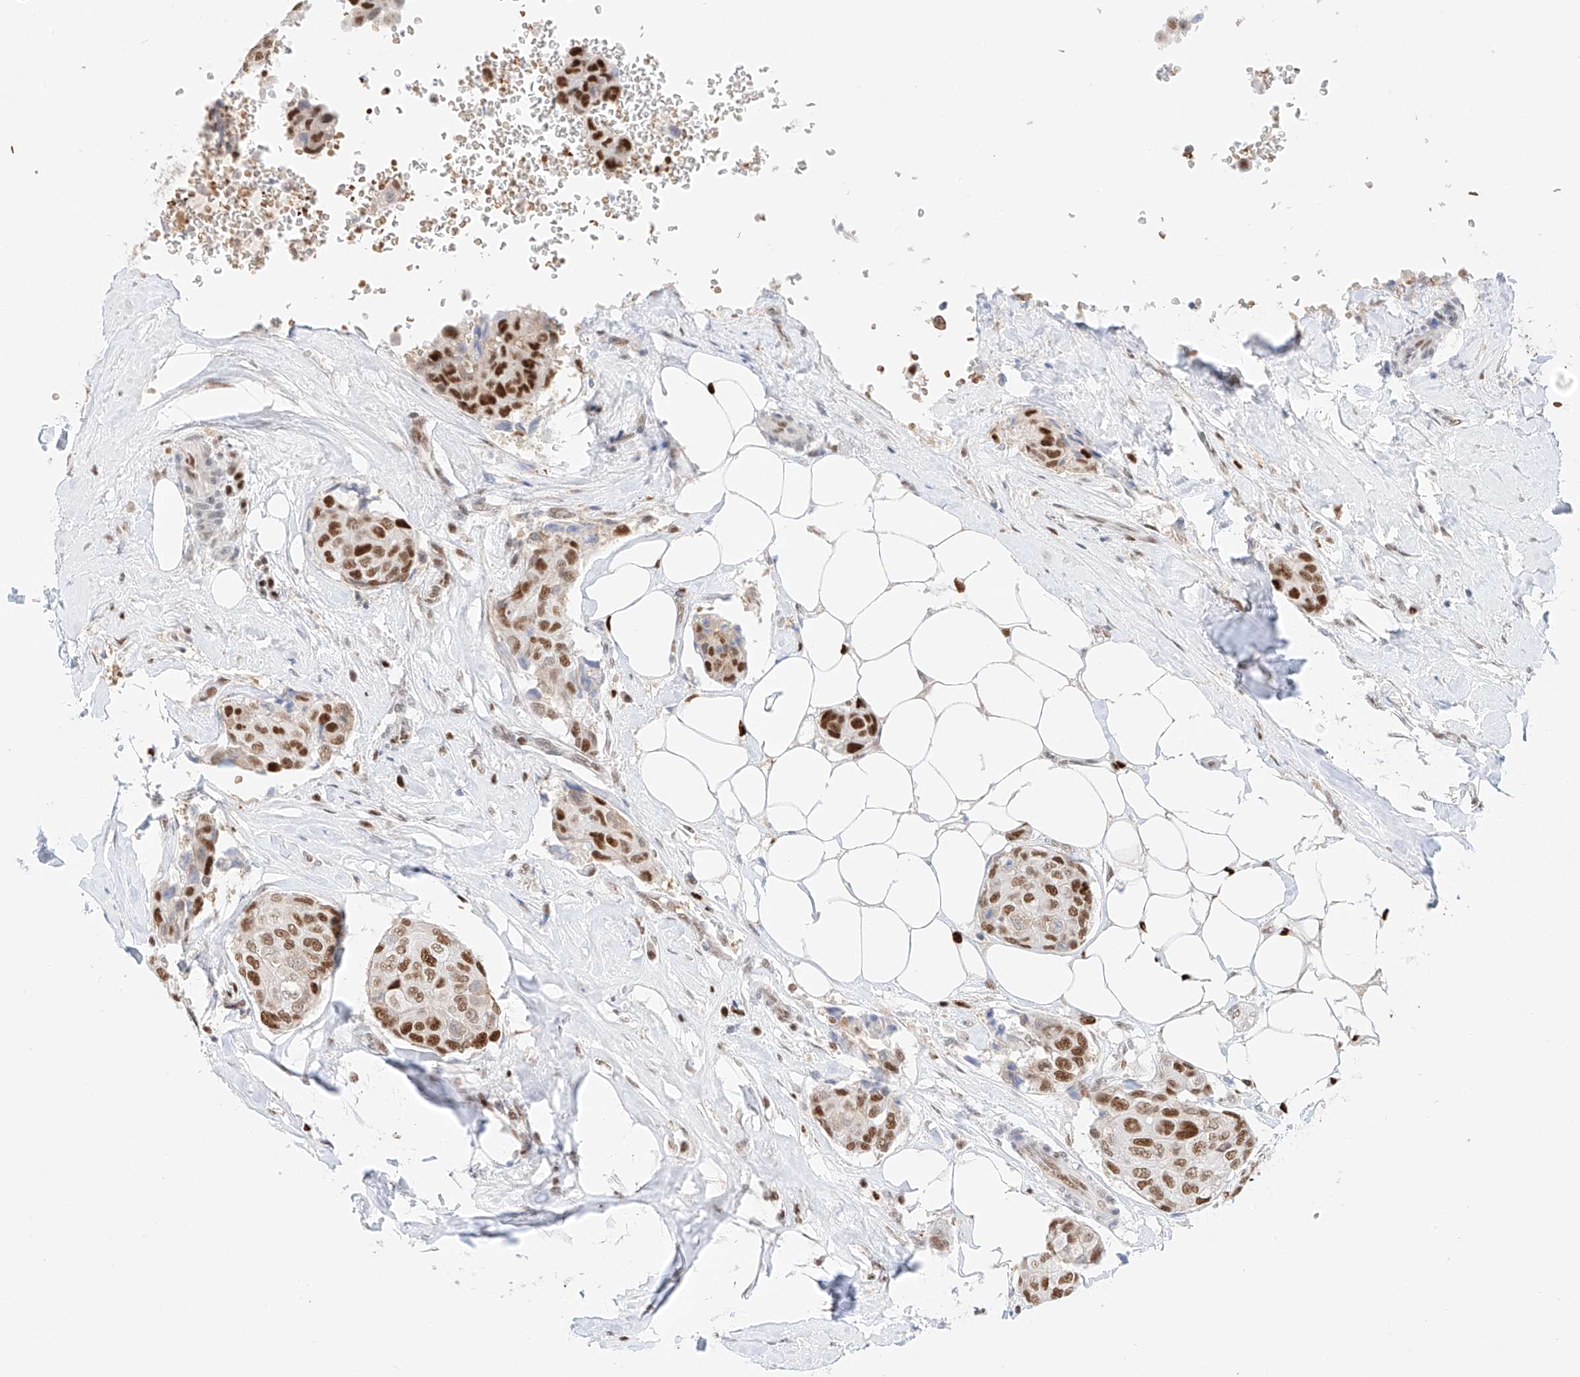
{"staining": {"intensity": "moderate", "quantity": ">75%", "location": "nuclear"}, "tissue": "breast cancer", "cell_type": "Tumor cells", "image_type": "cancer", "snomed": [{"axis": "morphology", "description": "Duct carcinoma"}, {"axis": "topography", "description": "Breast"}], "caption": "Immunohistochemistry photomicrograph of human breast cancer stained for a protein (brown), which shows medium levels of moderate nuclear positivity in about >75% of tumor cells.", "gene": "APIP", "patient": {"sex": "female", "age": 80}}